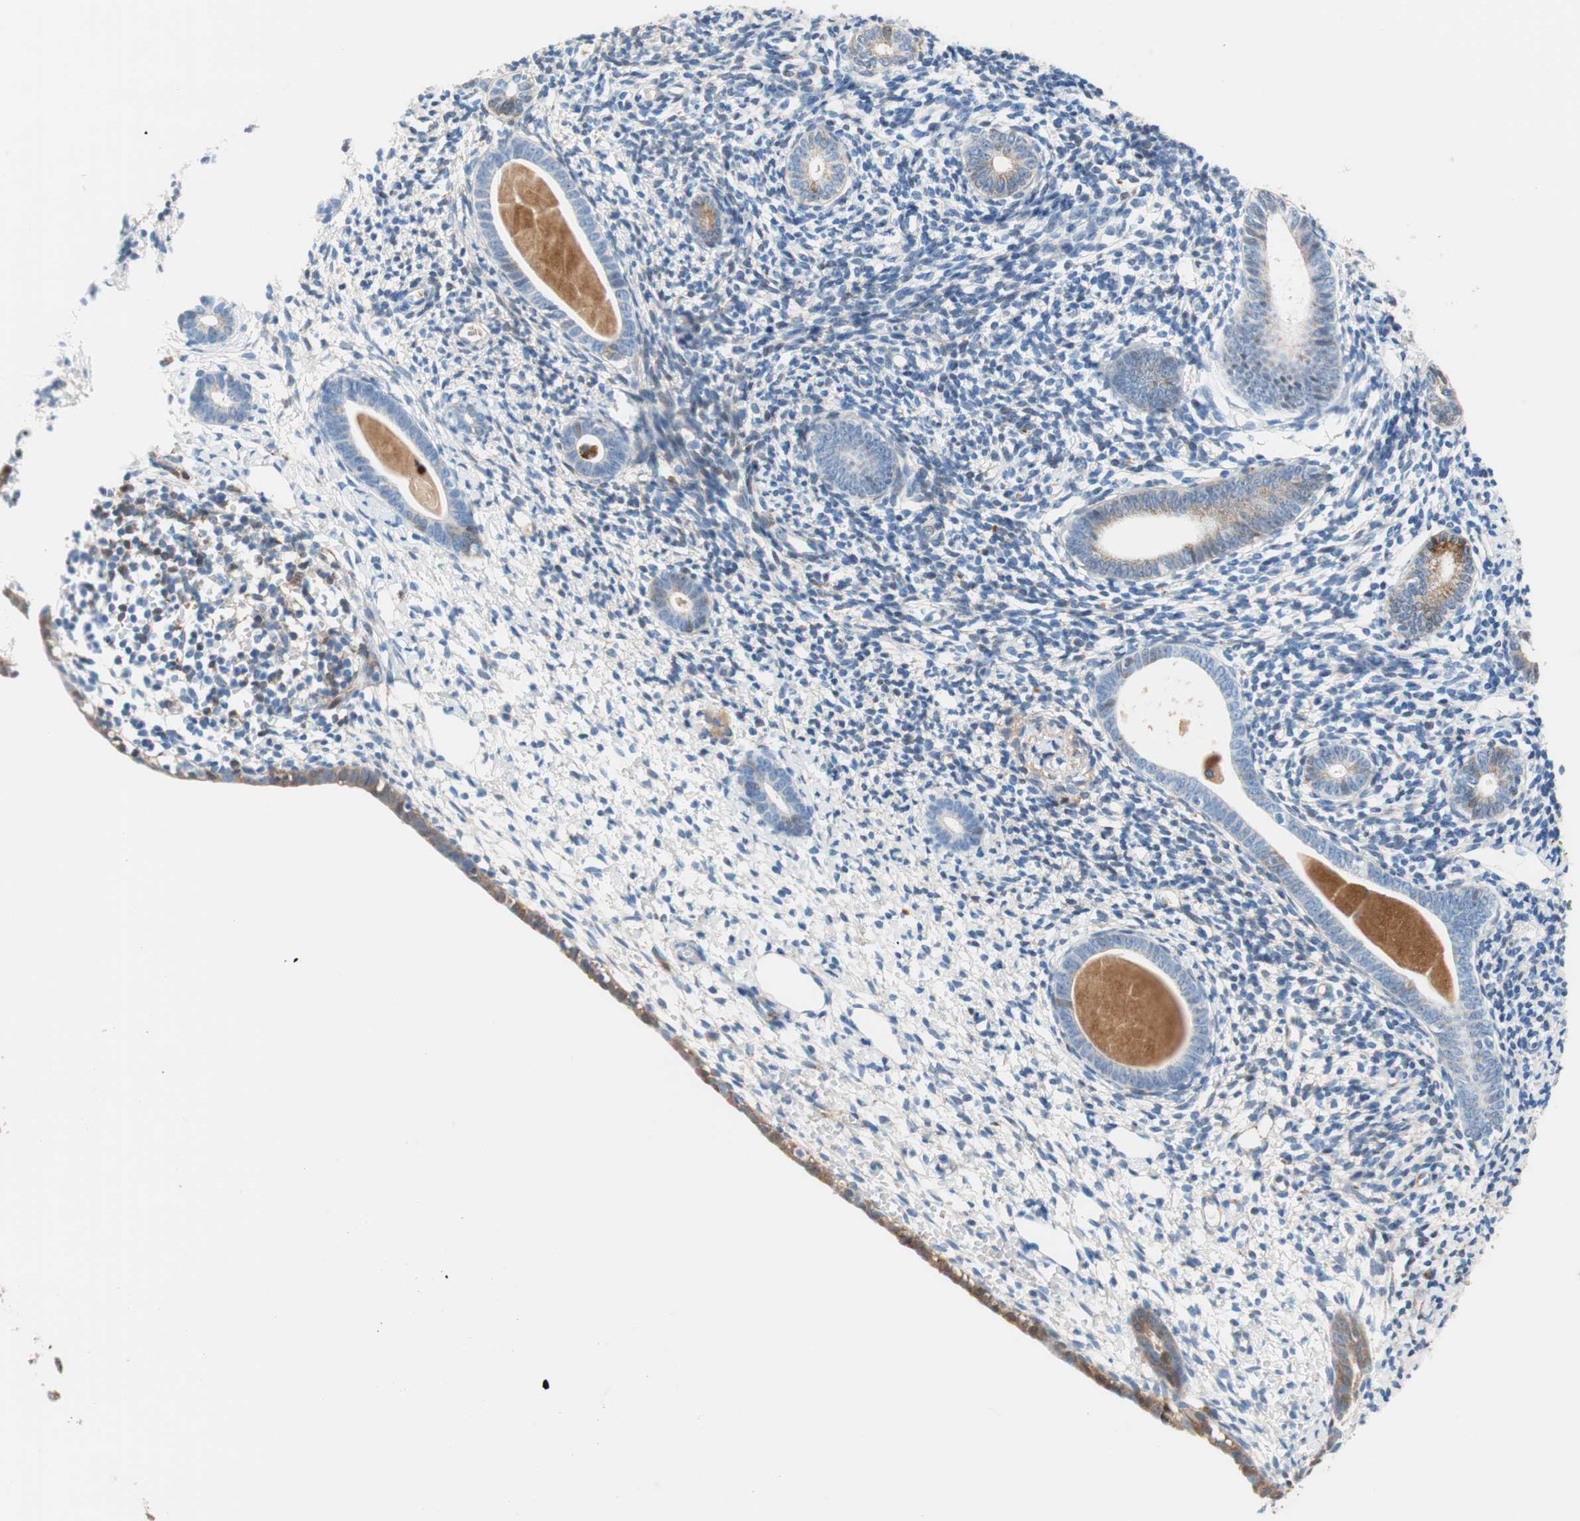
{"staining": {"intensity": "weak", "quantity": "25%-75%", "location": "cytoplasmic/membranous"}, "tissue": "endometrium", "cell_type": "Cells in endometrial stroma", "image_type": "normal", "snomed": [{"axis": "morphology", "description": "Normal tissue, NOS"}, {"axis": "topography", "description": "Endometrium"}], "caption": "Normal endometrium reveals weak cytoplasmic/membranous staining in about 25%-75% of cells in endometrial stroma, visualized by immunohistochemistry. (Brightfield microscopy of DAB IHC at high magnification).", "gene": "RBP4", "patient": {"sex": "female", "age": 71}}